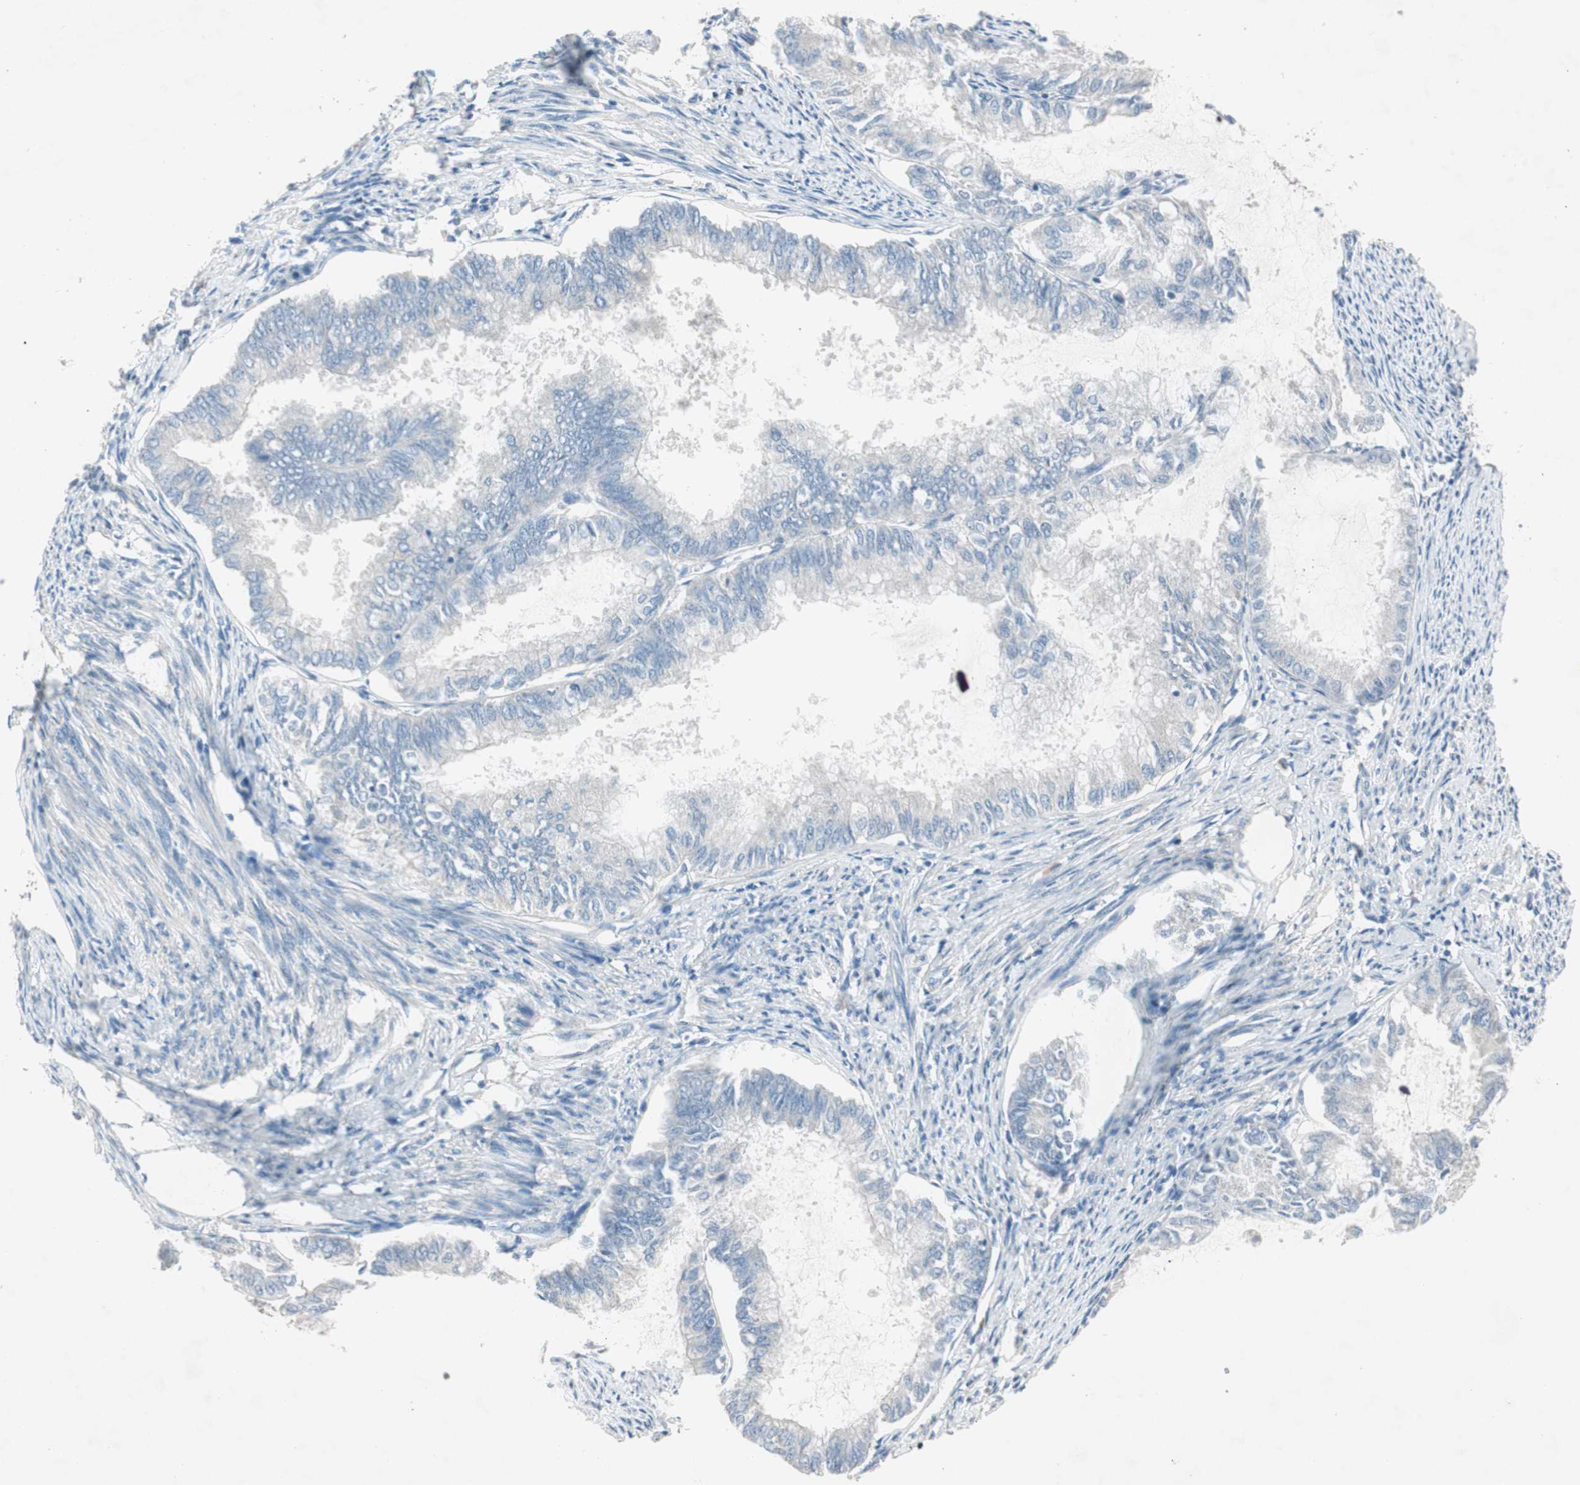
{"staining": {"intensity": "negative", "quantity": "none", "location": "none"}, "tissue": "endometrial cancer", "cell_type": "Tumor cells", "image_type": "cancer", "snomed": [{"axis": "morphology", "description": "Adenocarcinoma, NOS"}, {"axis": "topography", "description": "Endometrium"}], "caption": "This histopathology image is of endometrial adenocarcinoma stained with immunohistochemistry (IHC) to label a protein in brown with the nuclei are counter-stained blue. There is no positivity in tumor cells. (DAB (3,3'-diaminobenzidine) immunohistochemistry (IHC) visualized using brightfield microscopy, high magnification).", "gene": "KHK", "patient": {"sex": "female", "age": 86}}